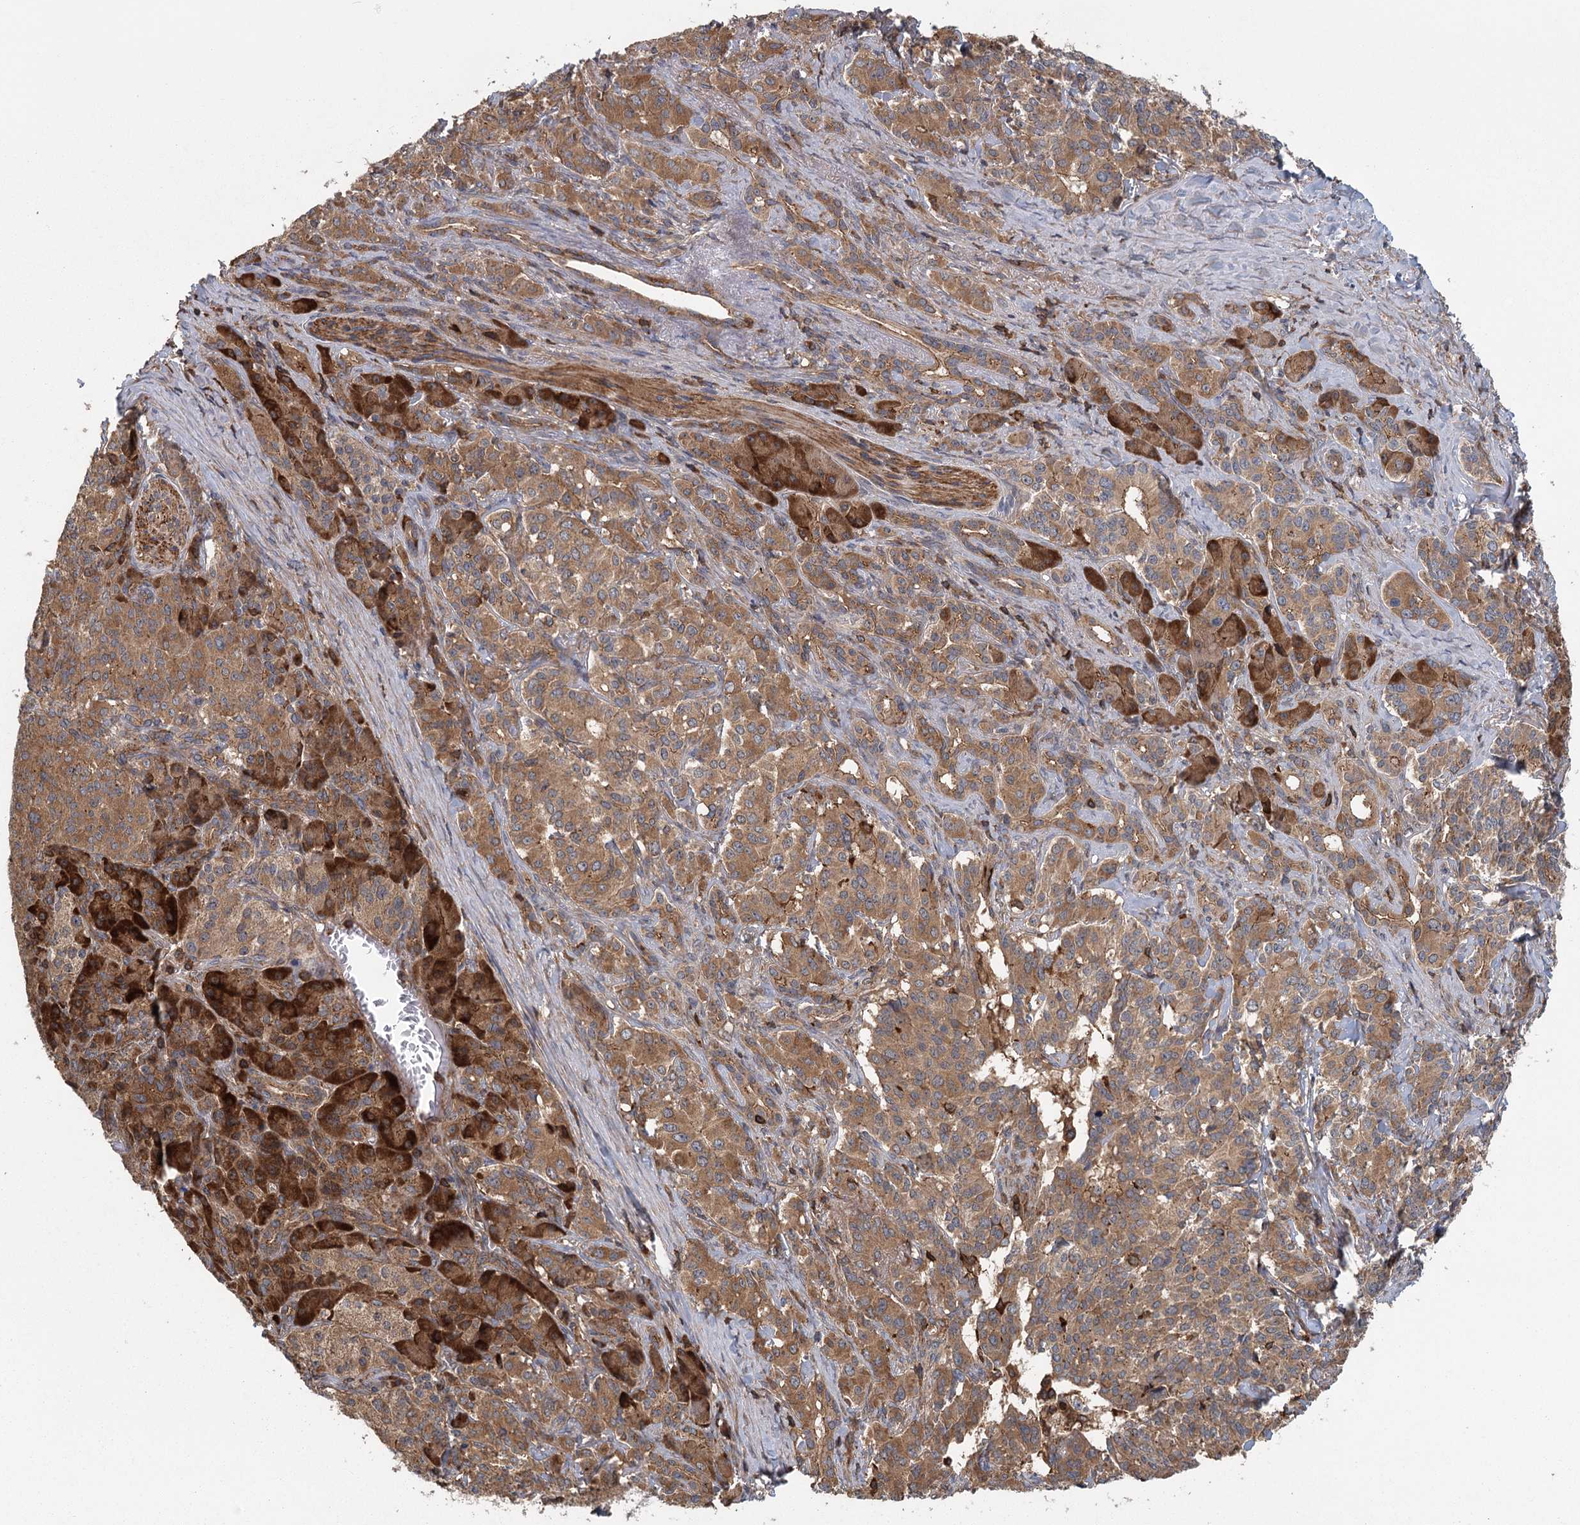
{"staining": {"intensity": "moderate", "quantity": ">75%", "location": "cytoplasmic/membranous"}, "tissue": "pancreatic cancer", "cell_type": "Tumor cells", "image_type": "cancer", "snomed": [{"axis": "morphology", "description": "Adenocarcinoma, NOS"}, {"axis": "topography", "description": "Pancreas"}], "caption": "Protein staining displays moderate cytoplasmic/membranous staining in about >75% of tumor cells in adenocarcinoma (pancreatic).", "gene": "PLEKHA7", "patient": {"sex": "female", "age": 74}}